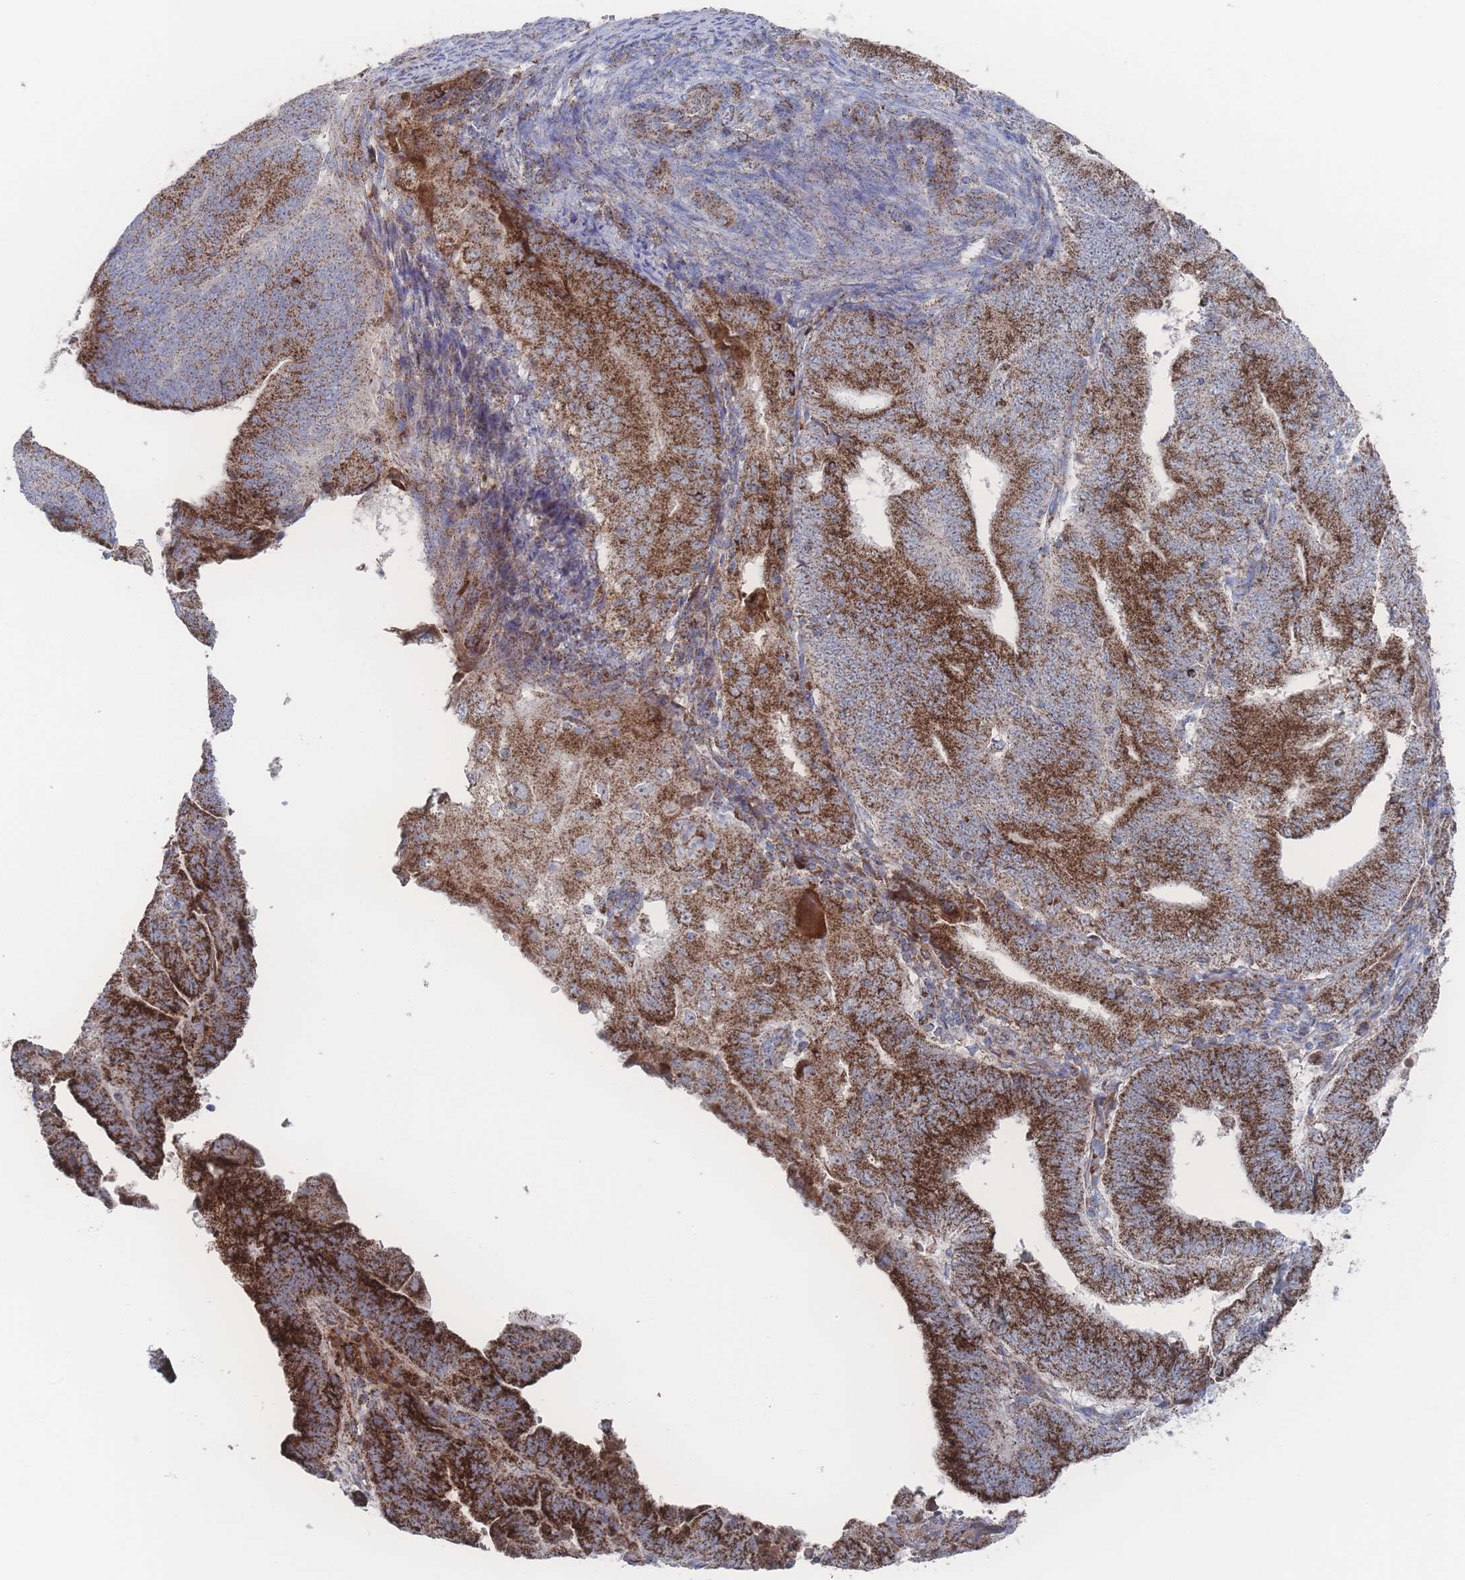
{"staining": {"intensity": "strong", "quantity": ">75%", "location": "cytoplasmic/membranous"}, "tissue": "endometrial cancer", "cell_type": "Tumor cells", "image_type": "cancer", "snomed": [{"axis": "morphology", "description": "Adenocarcinoma, NOS"}, {"axis": "topography", "description": "Endometrium"}], "caption": "Endometrial cancer tissue exhibits strong cytoplasmic/membranous expression in about >75% of tumor cells", "gene": "PEX14", "patient": {"sex": "female", "age": 70}}